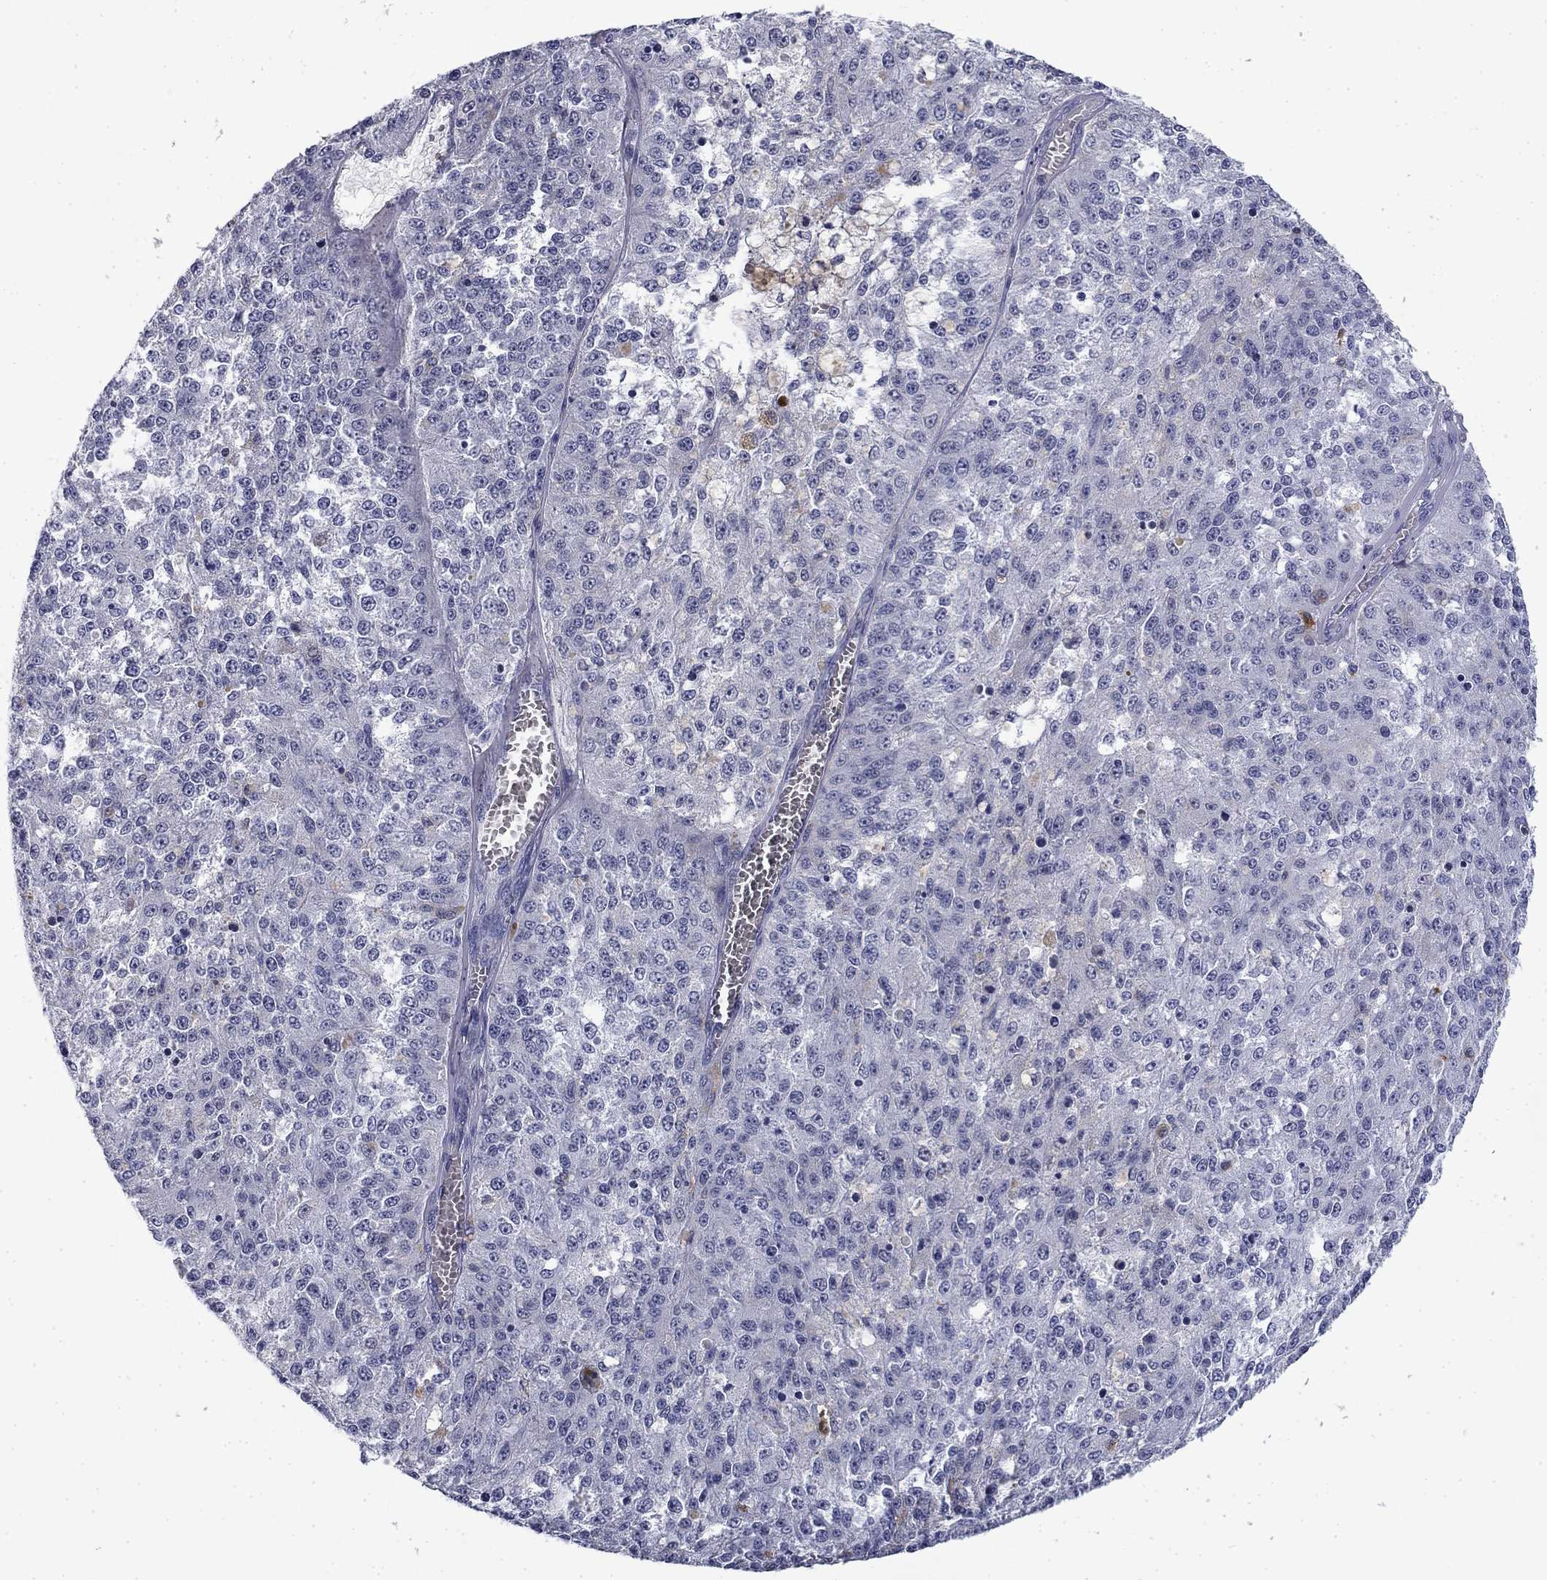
{"staining": {"intensity": "negative", "quantity": "none", "location": "none"}, "tissue": "melanoma", "cell_type": "Tumor cells", "image_type": "cancer", "snomed": [{"axis": "morphology", "description": "Malignant melanoma, Metastatic site"}, {"axis": "topography", "description": "Lymph node"}], "caption": "Immunohistochemical staining of melanoma exhibits no significant expression in tumor cells.", "gene": "BCL2L14", "patient": {"sex": "female", "age": 64}}